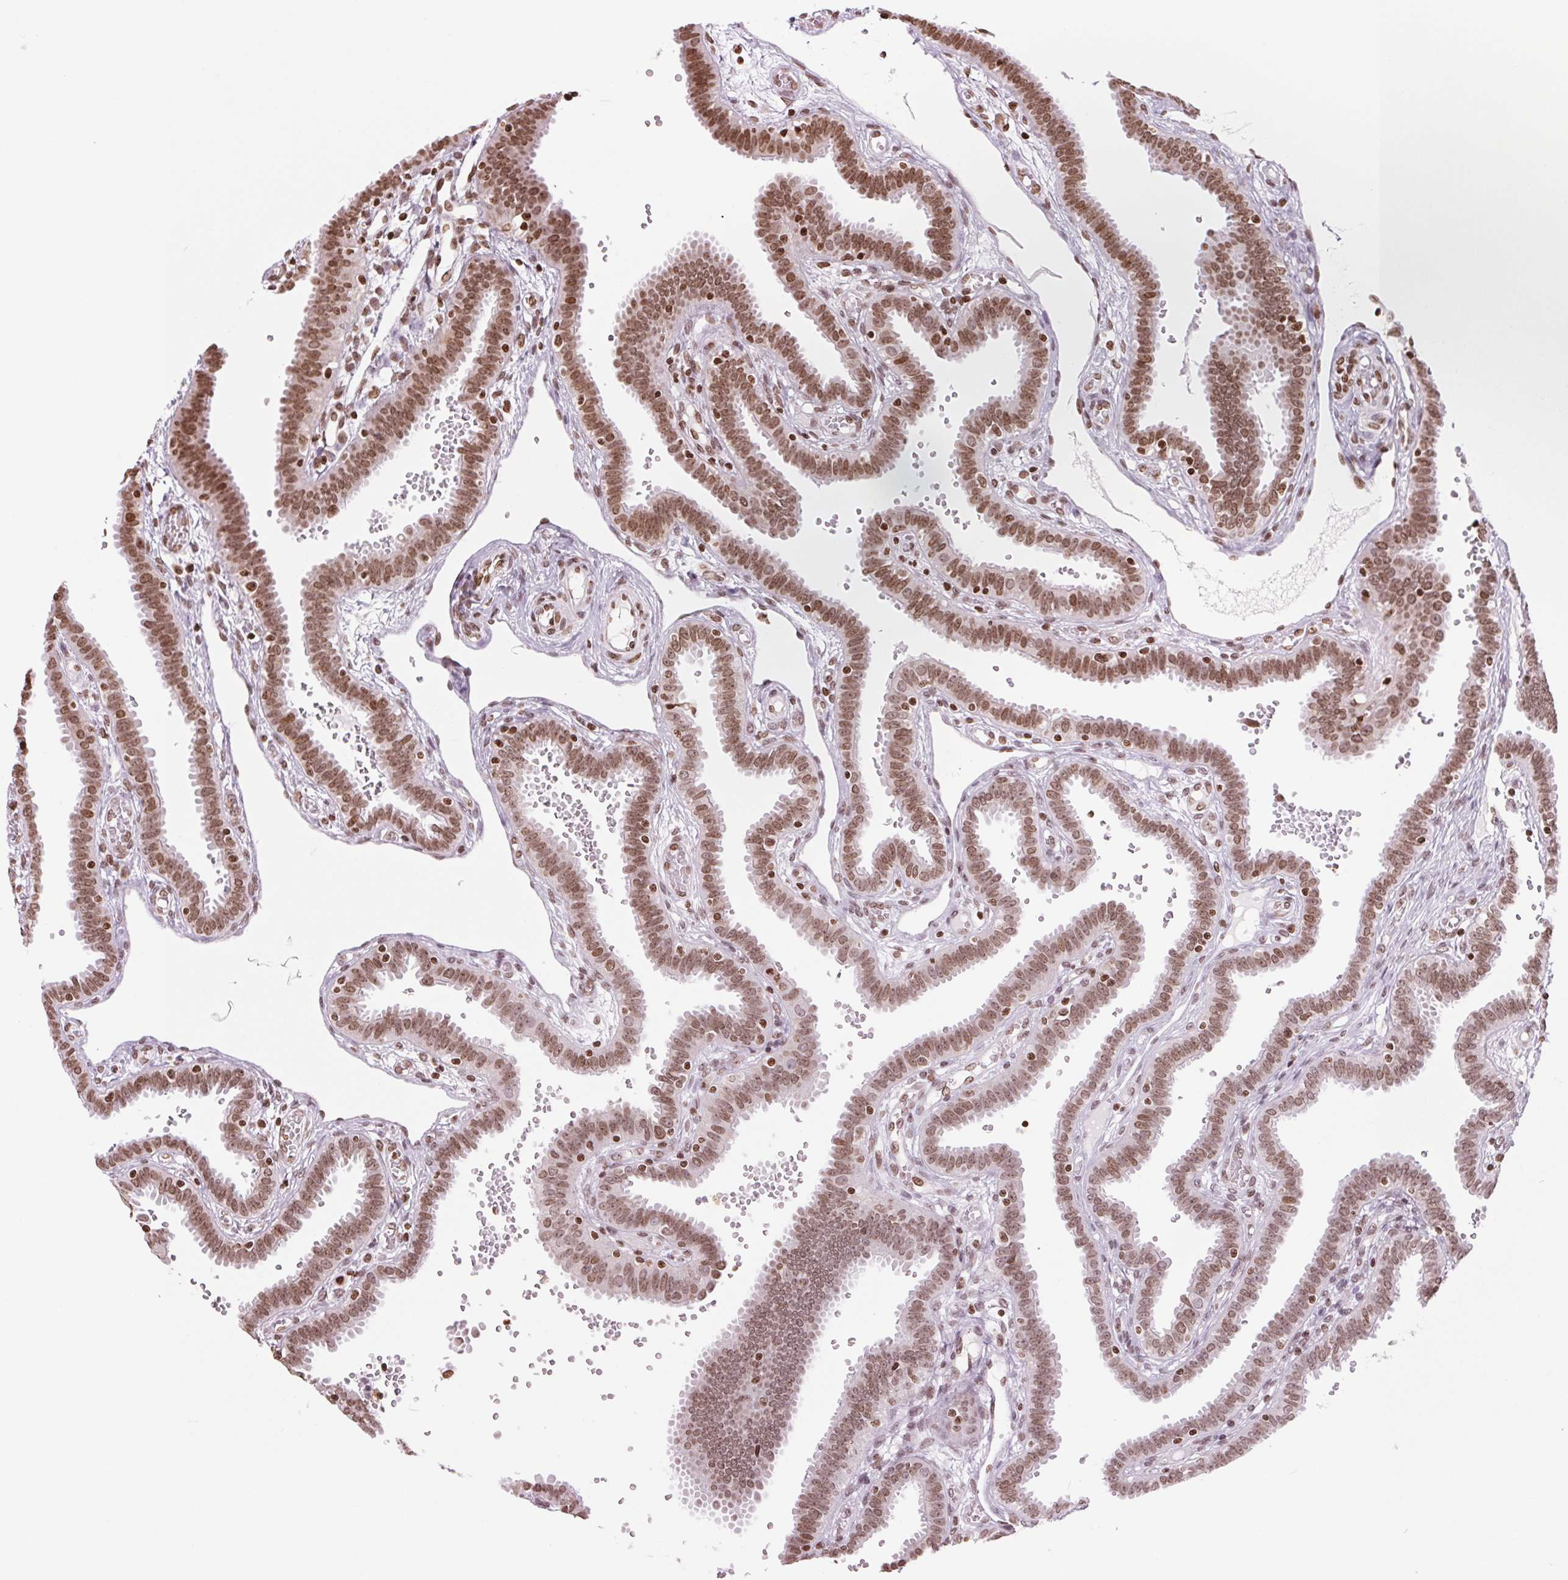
{"staining": {"intensity": "moderate", "quantity": ">75%", "location": "cytoplasmic/membranous,nuclear"}, "tissue": "fallopian tube", "cell_type": "Glandular cells", "image_type": "normal", "snomed": [{"axis": "morphology", "description": "Normal tissue, NOS"}, {"axis": "topography", "description": "Fallopian tube"}], "caption": "Immunohistochemistry (IHC) image of unremarkable fallopian tube: fallopian tube stained using IHC displays medium levels of moderate protein expression localized specifically in the cytoplasmic/membranous,nuclear of glandular cells, appearing as a cytoplasmic/membranous,nuclear brown color.", "gene": "SMIM12", "patient": {"sex": "female", "age": 37}}